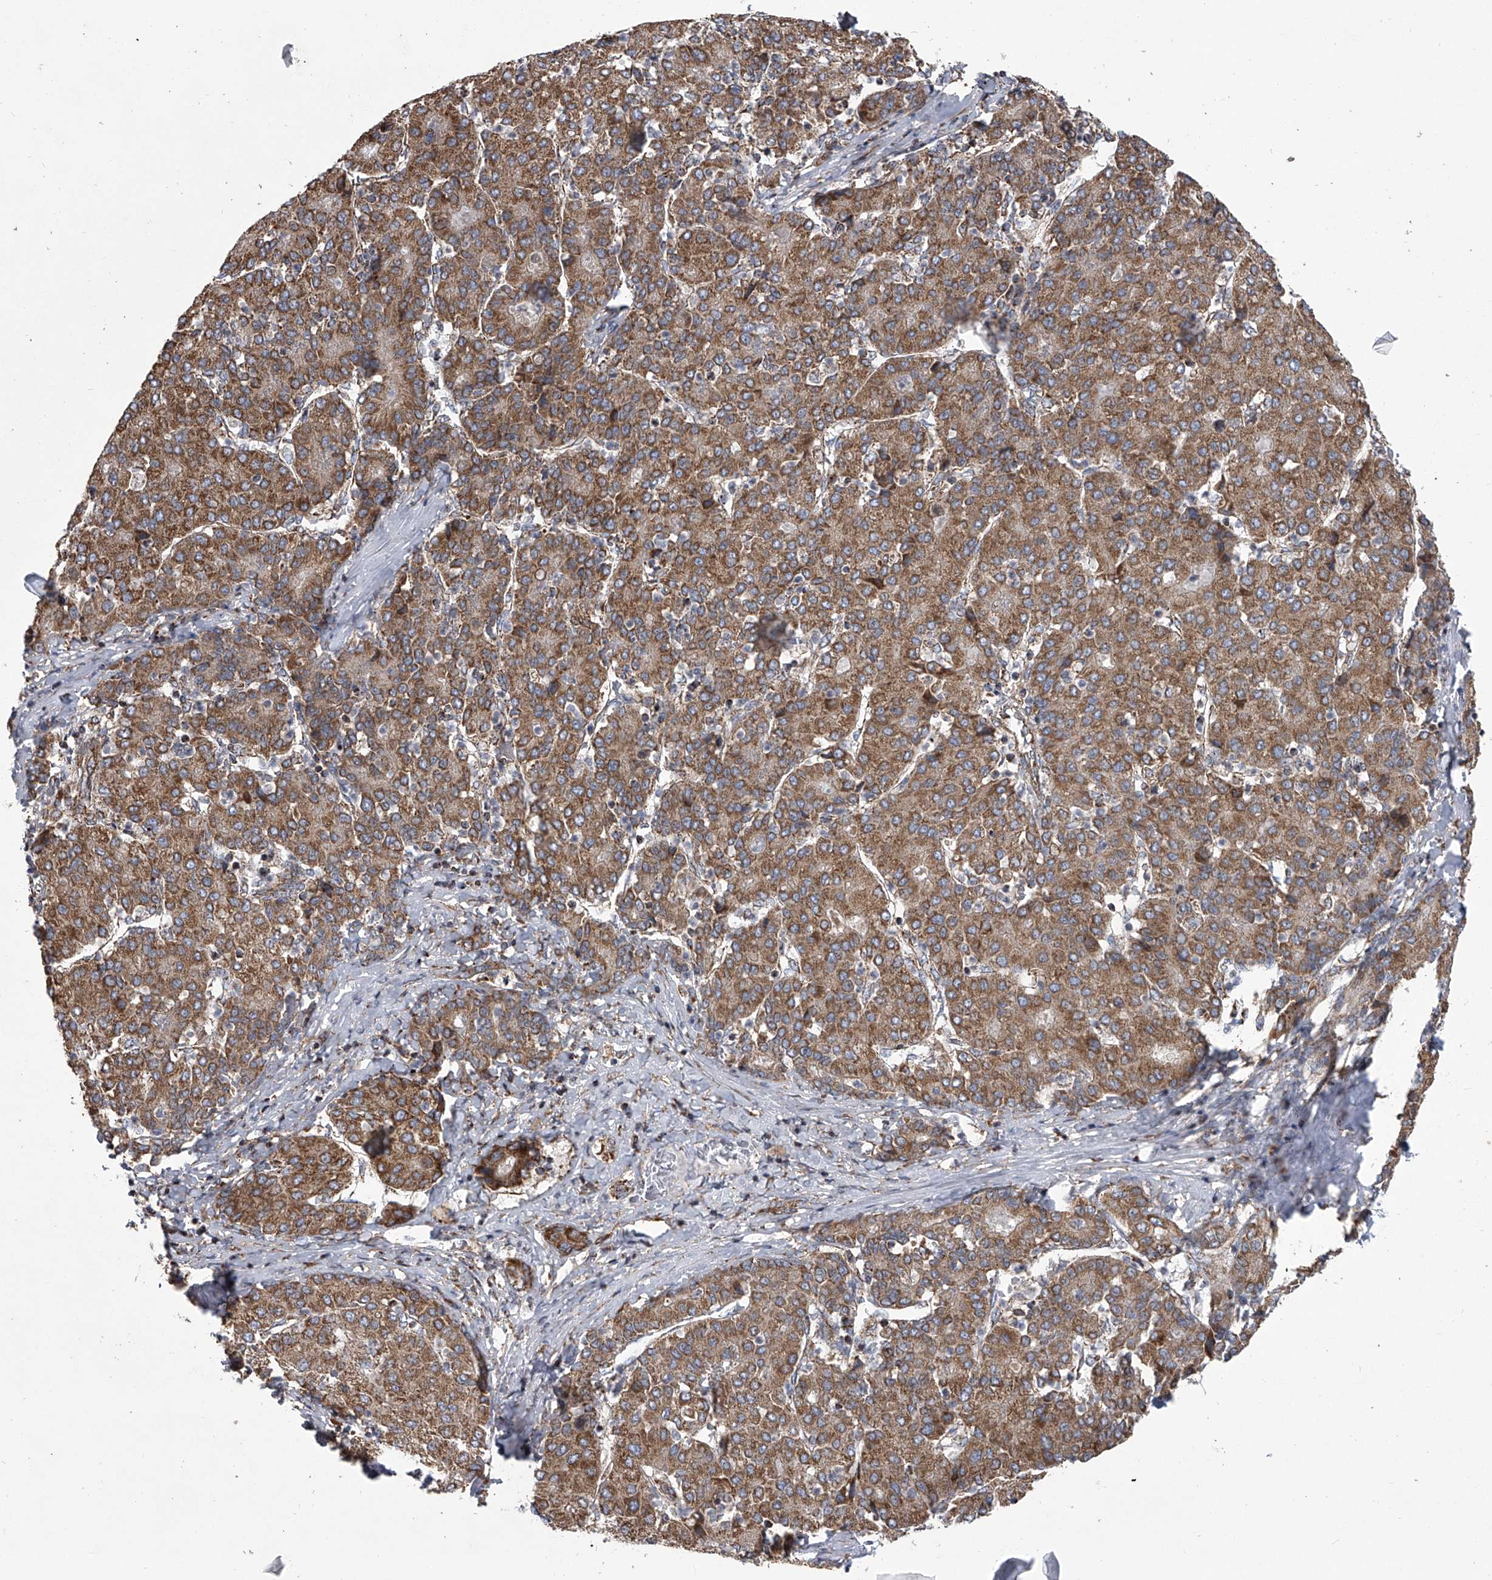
{"staining": {"intensity": "moderate", "quantity": ">75%", "location": "cytoplasmic/membranous"}, "tissue": "liver cancer", "cell_type": "Tumor cells", "image_type": "cancer", "snomed": [{"axis": "morphology", "description": "Carcinoma, Hepatocellular, NOS"}, {"axis": "topography", "description": "Liver"}], "caption": "Brown immunohistochemical staining in liver cancer (hepatocellular carcinoma) exhibits moderate cytoplasmic/membranous positivity in about >75% of tumor cells.", "gene": "ZC3H15", "patient": {"sex": "male", "age": 65}}